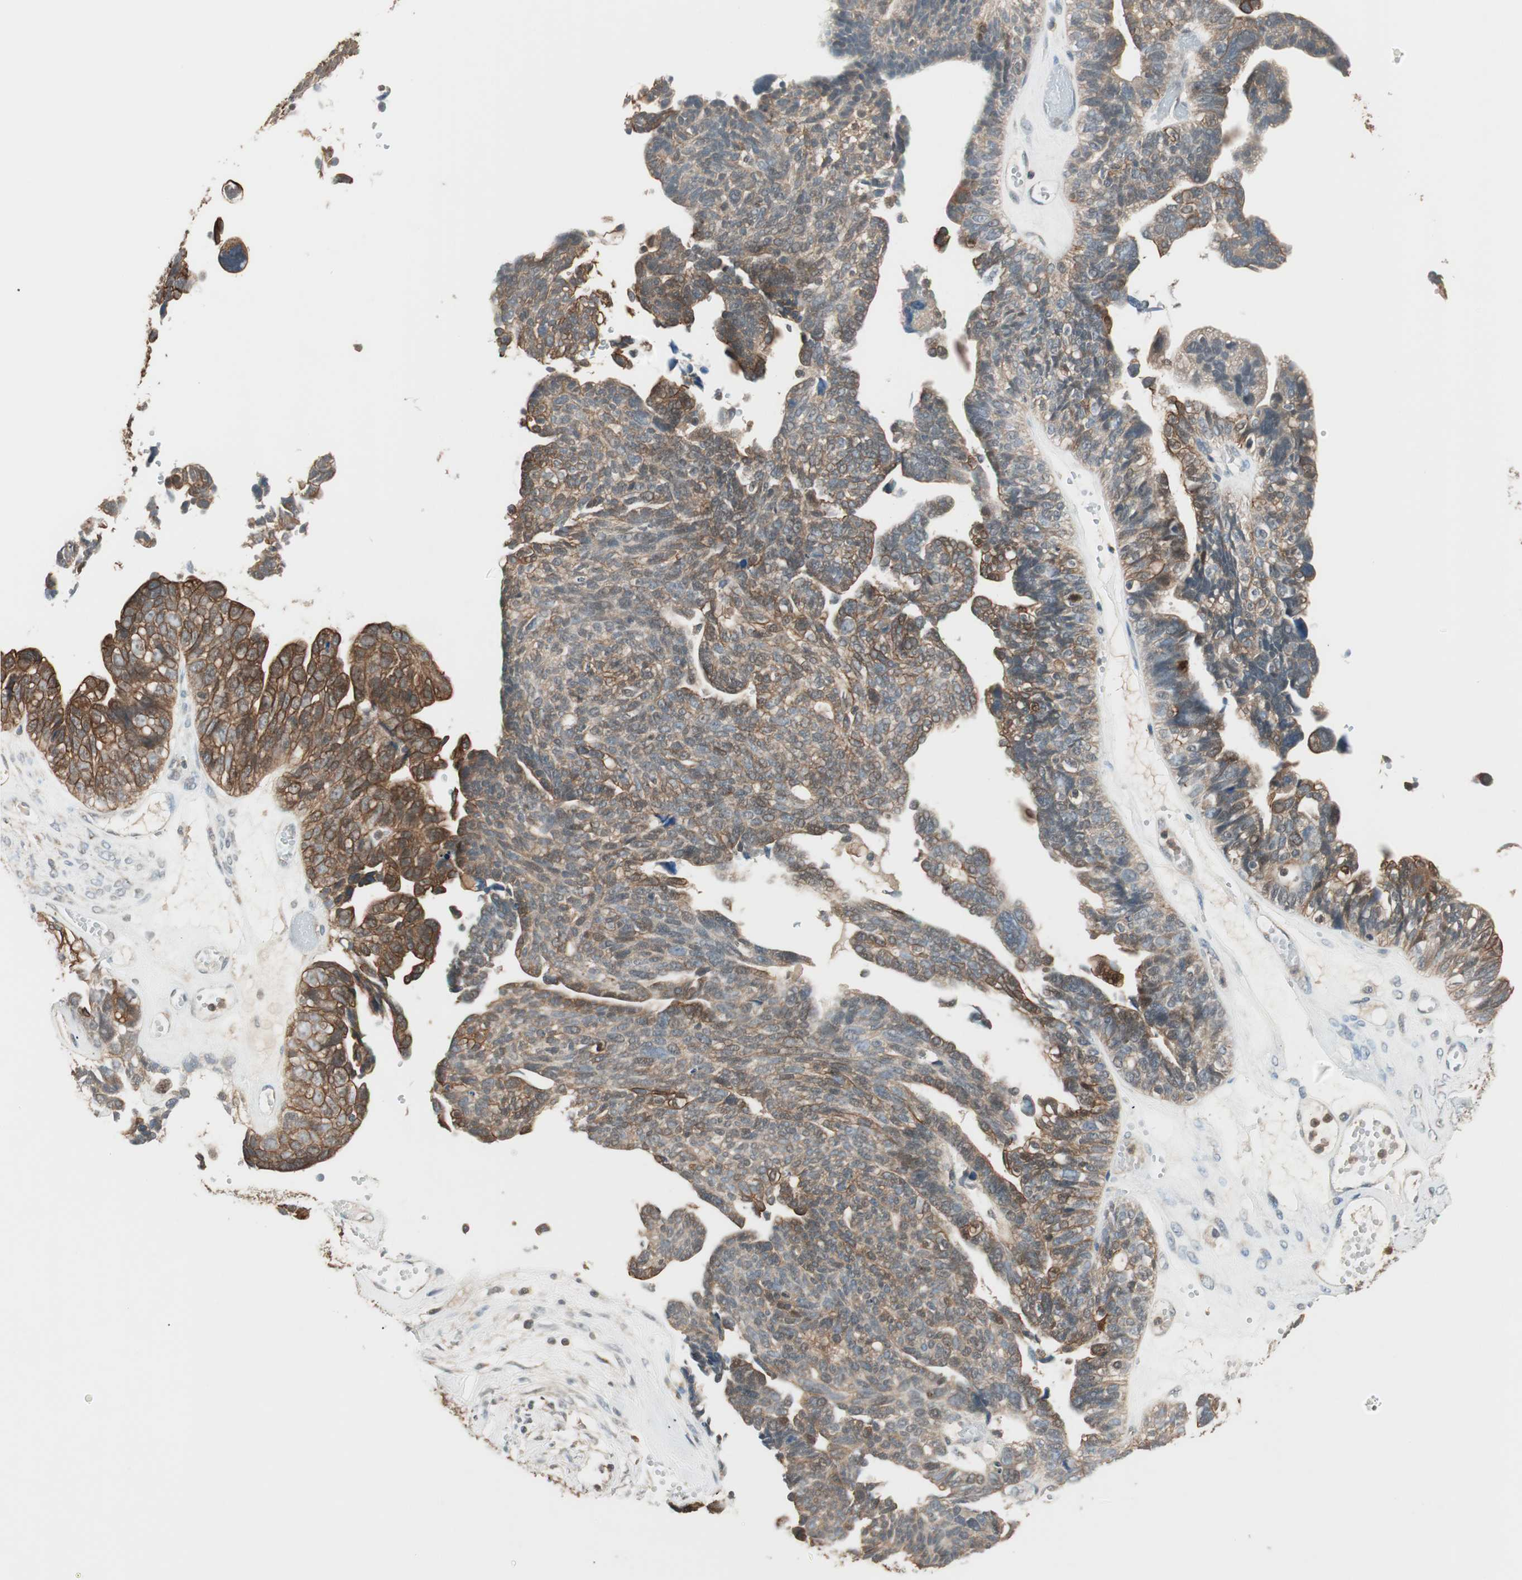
{"staining": {"intensity": "moderate", "quantity": "25%-75%", "location": "cytoplasmic/membranous"}, "tissue": "ovarian cancer", "cell_type": "Tumor cells", "image_type": "cancer", "snomed": [{"axis": "morphology", "description": "Cystadenocarcinoma, serous, NOS"}, {"axis": "topography", "description": "Ovary"}], "caption": "Ovarian cancer stained with immunohistochemistry (IHC) displays moderate cytoplasmic/membranous staining in approximately 25%-75% of tumor cells.", "gene": "TRIM21", "patient": {"sex": "female", "age": 79}}